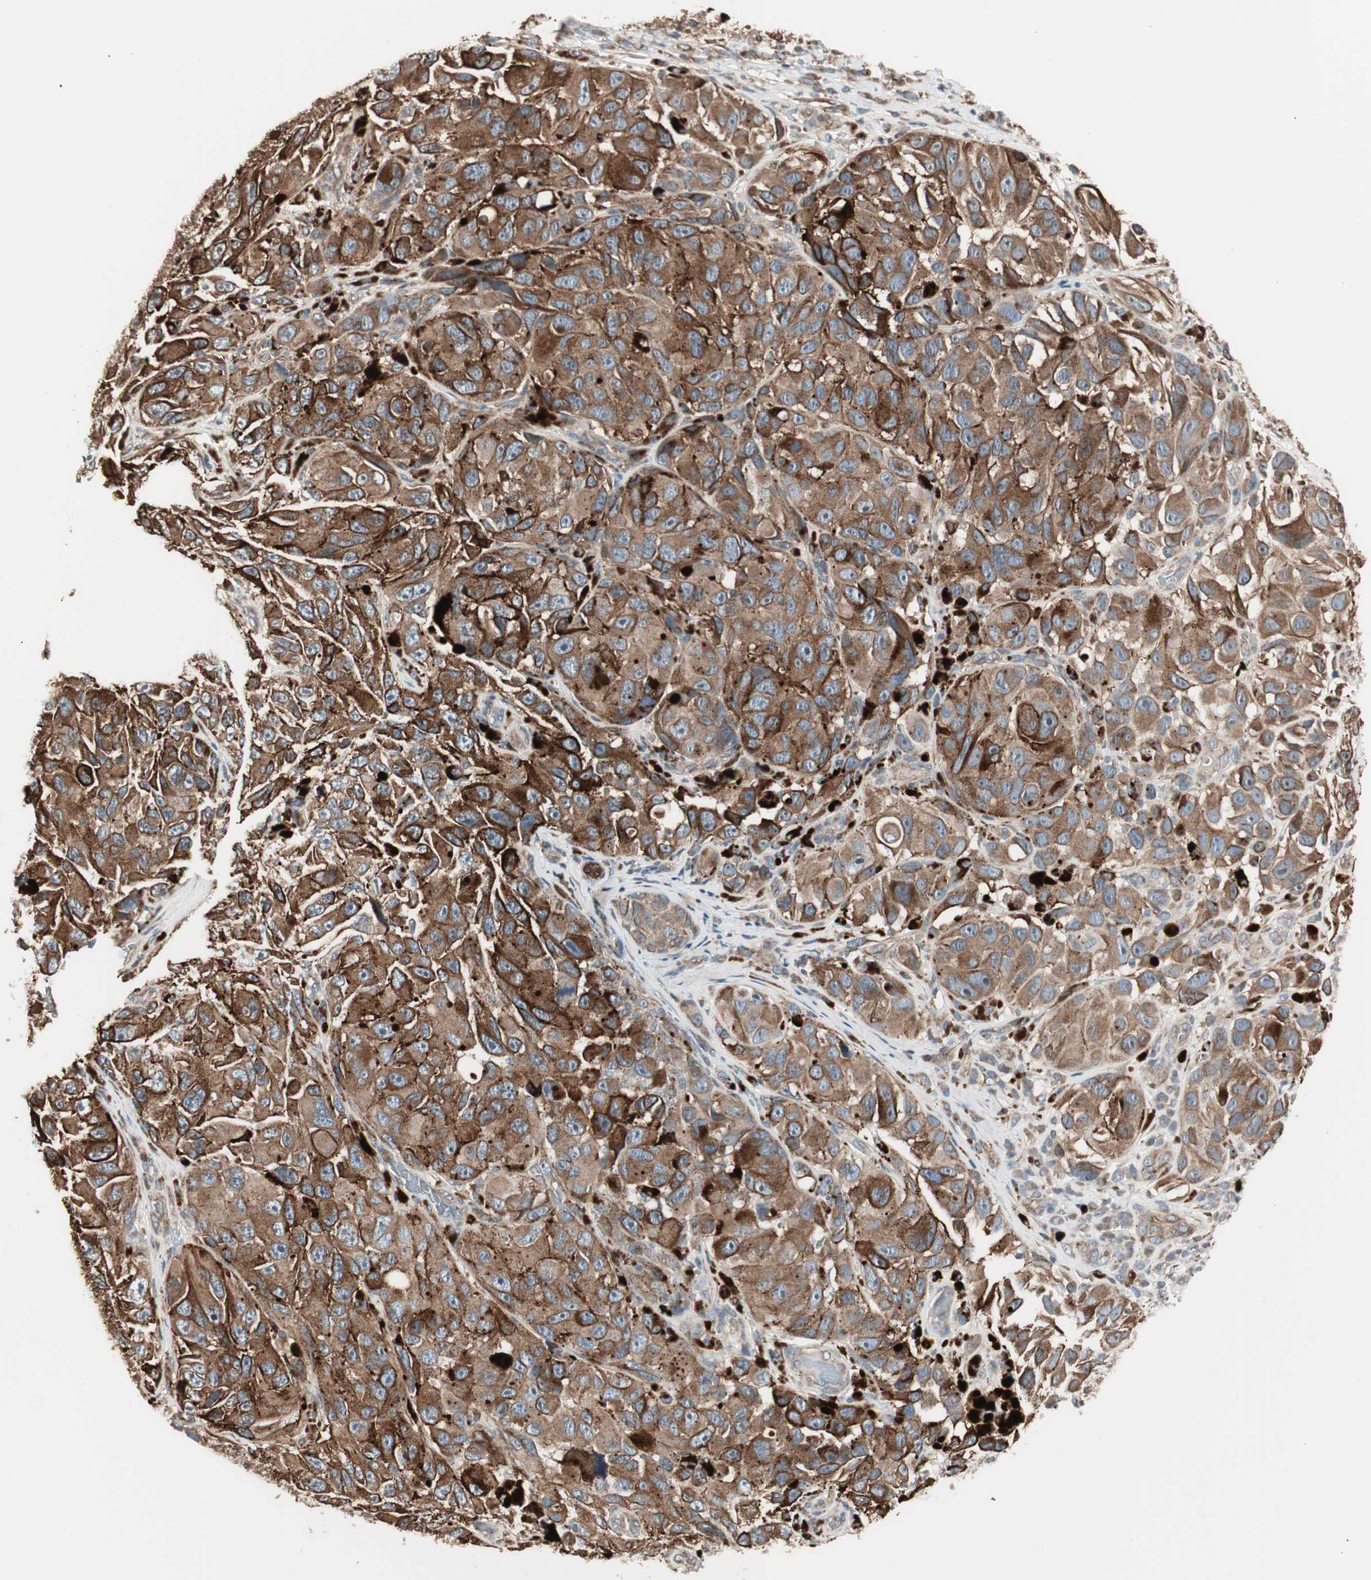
{"staining": {"intensity": "moderate", "quantity": ">75%", "location": "cytoplasmic/membranous"}, "tissue": "melanoma", "cell_type": "Tumor cells", "image_type": "cancer", "snomed": [{"axis": "morphology", "description": "Malignant melanoma, NOS"}, {"axis": "topography", "description": "Skin"}], "caption": "Protein staining of melanoma tissue exhibits moderate cytoplasmic/membranous positivity in approximately >75% of tumor cells.", "gene": "MAD2L2", "patient": {"sex": "female", "age": 73}}